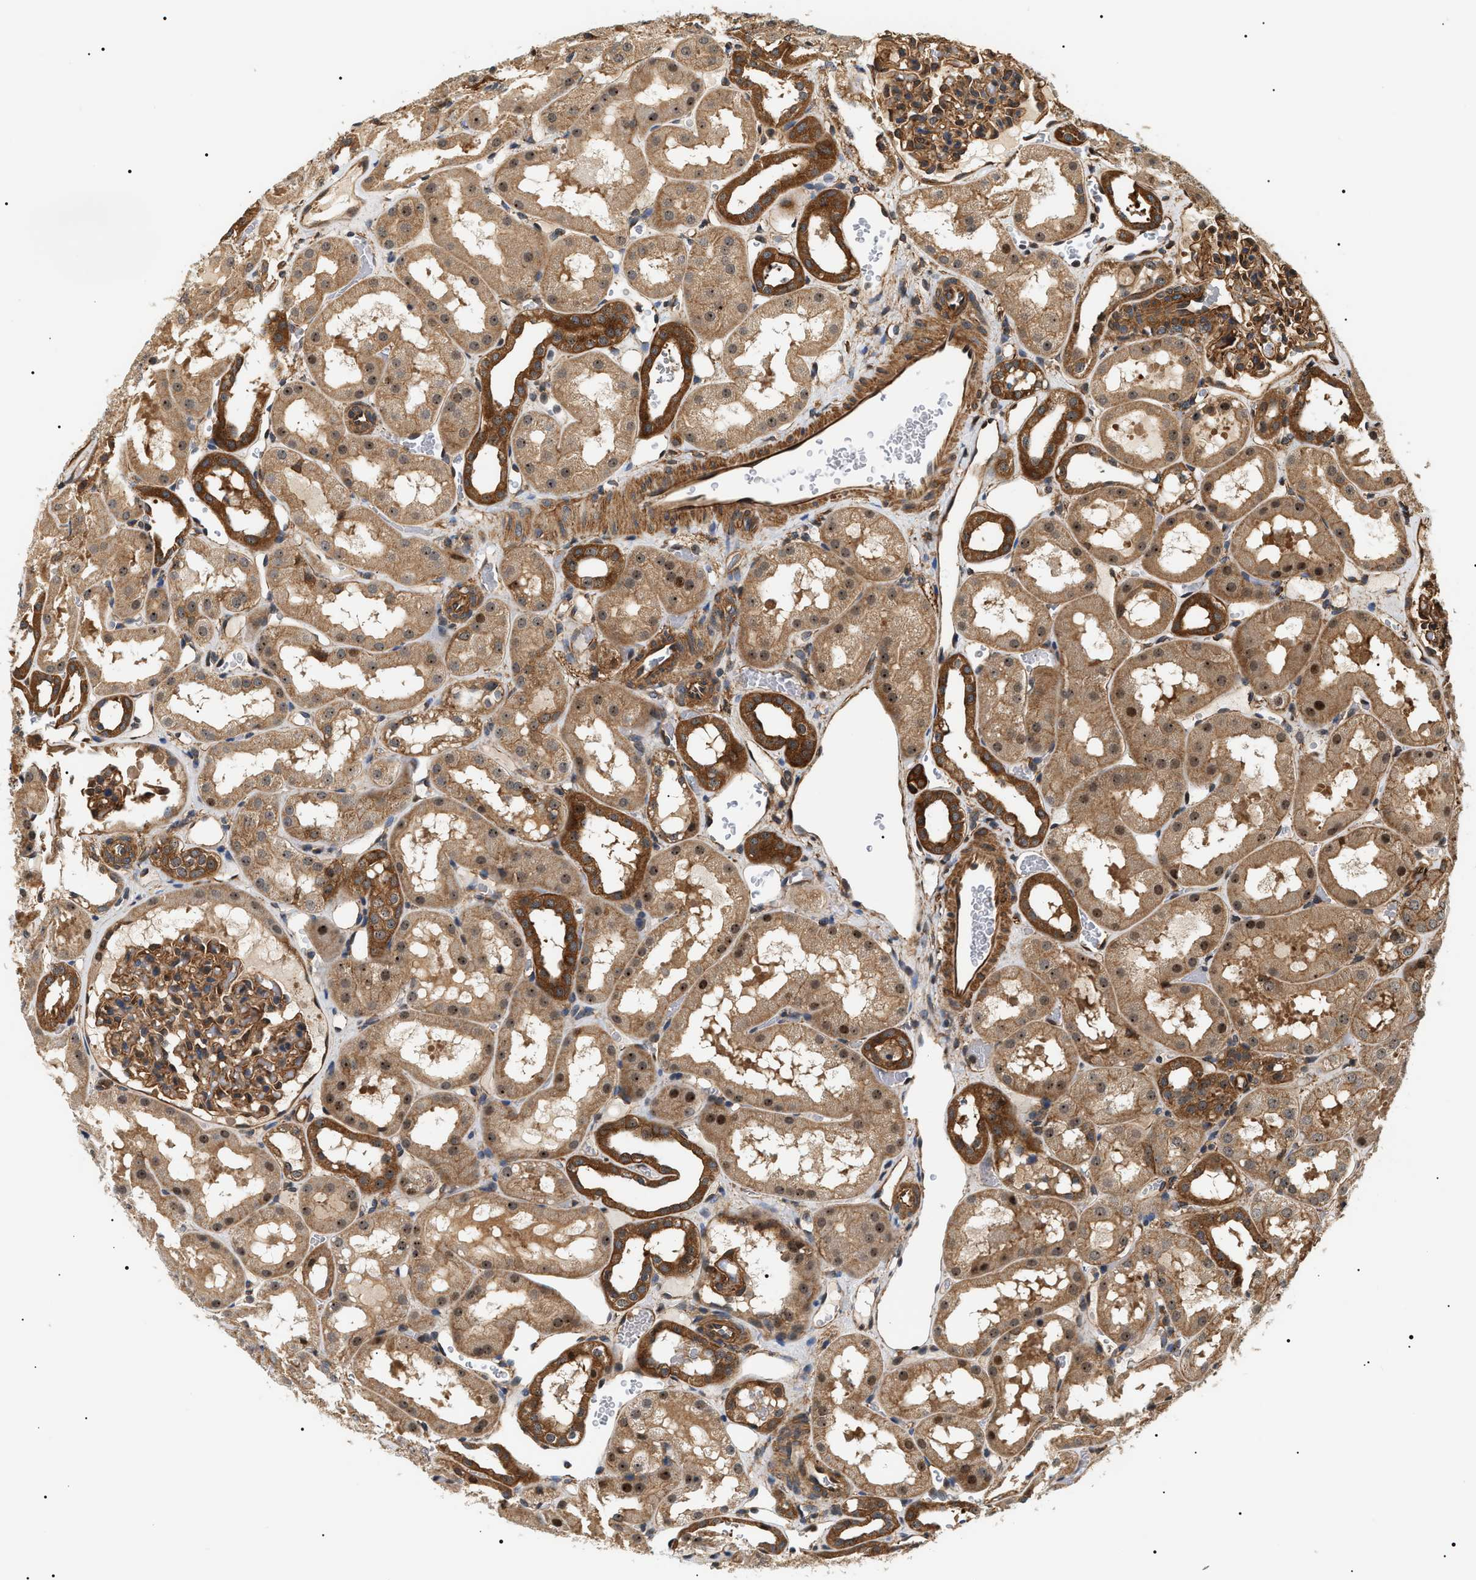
{"staining": {"intensity": "moderate", "quantity": ">75%", "location": "cytoplasmic/membranous"}, "tissue": "kidney", "cell_type": "Cells in glomeruli", "image_type": "normal", "snomed": [{"axis": "morphology", "description": "Normal tissue, NOS"}, {"axis": "topography", "description": "Kidney"}, {"axis": "topography", "description": "Urinary bladder"}], "caption": "A medium amount of moderate cytoplasmic/membranous expression is present in approximately >75% of cells in glomeruli in normal kidney. The protein is stained brown, and the nuclei are stained in blue (DAB (3,3'-diaminobenzidine) IHC with brightfield microscopy, high magnification).", "gene": "SH3GLB2", "patient": {"sex": "male", "age": 16}}